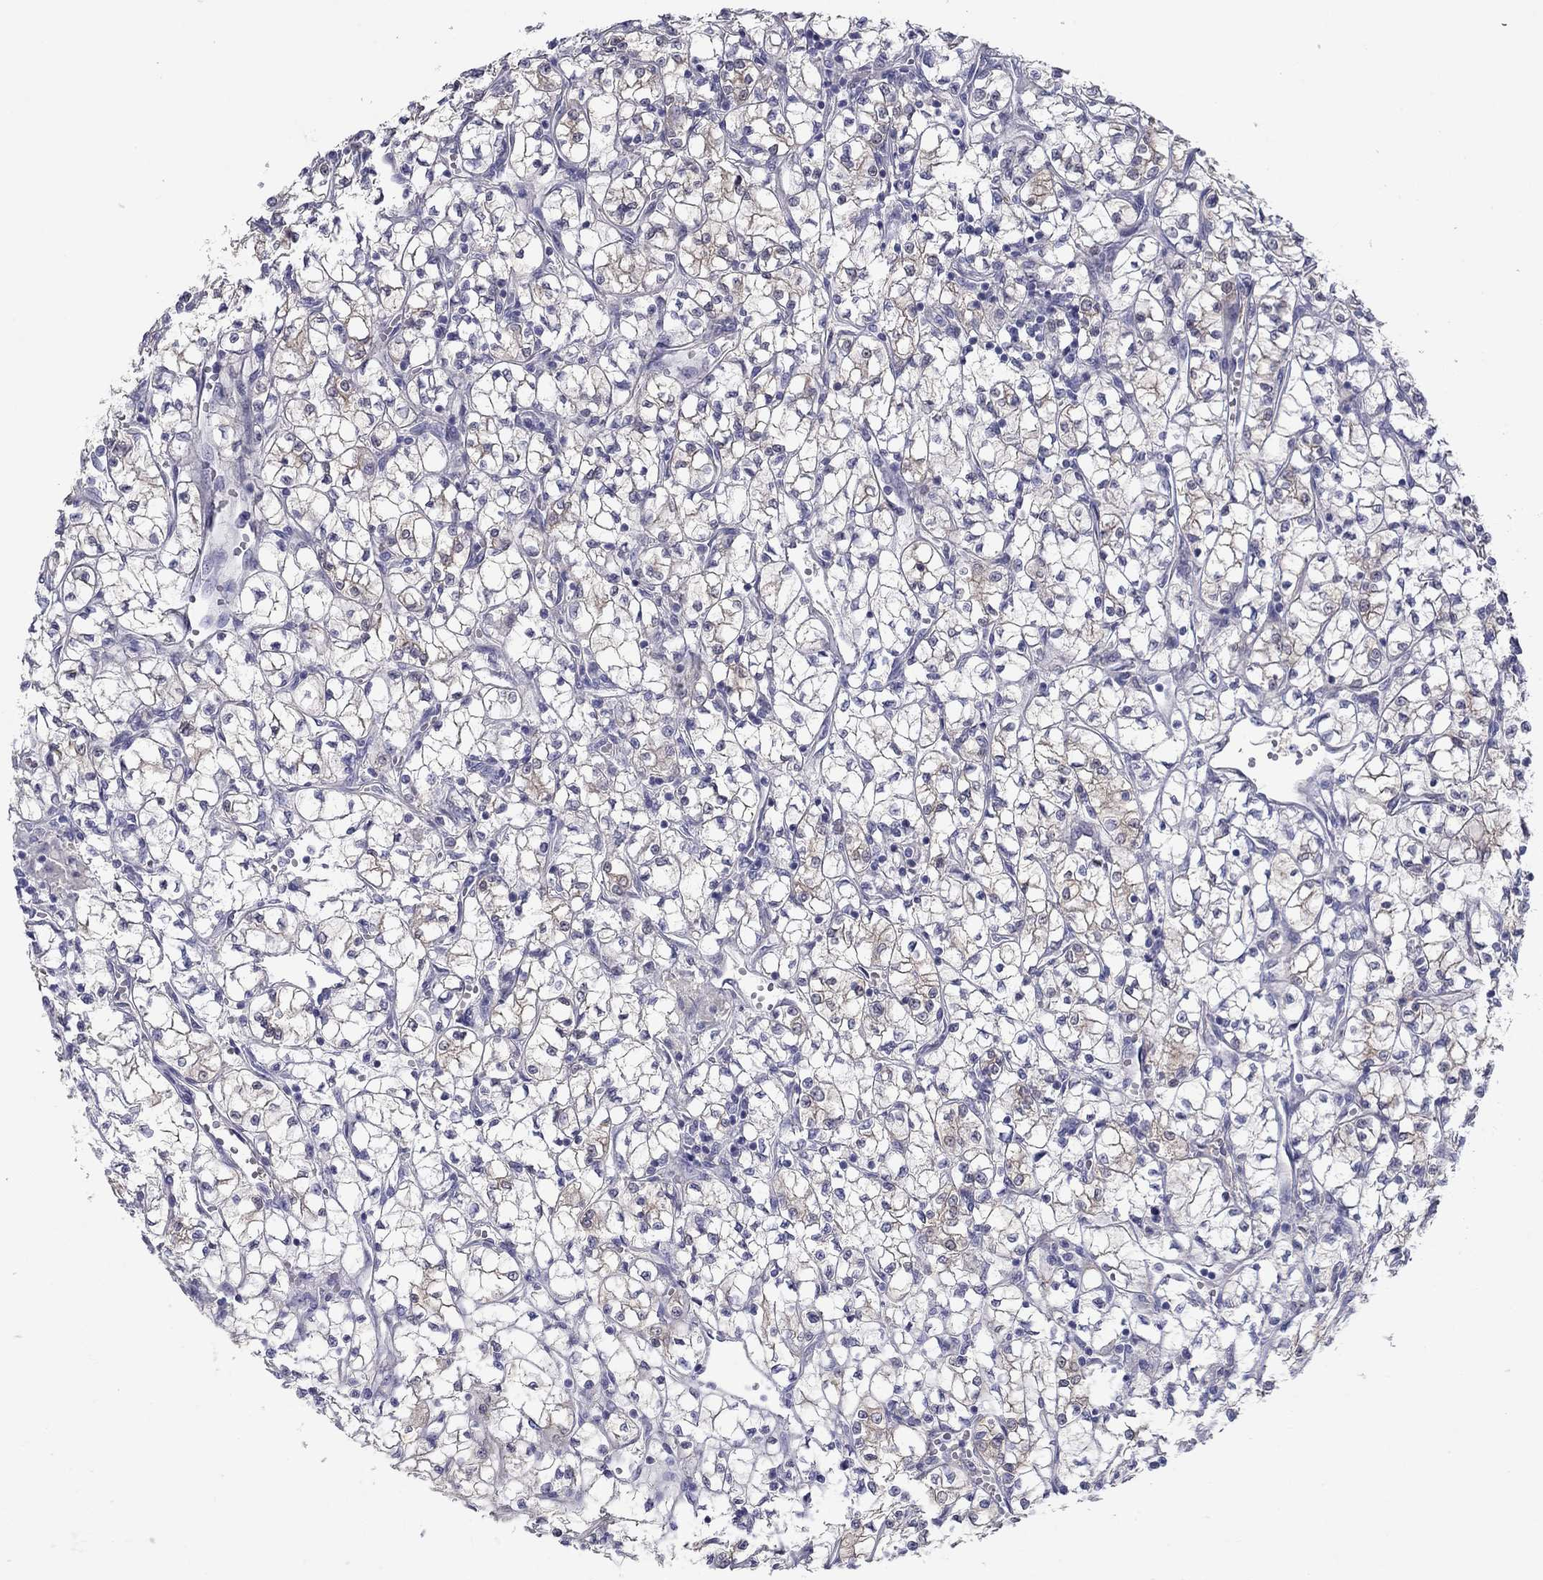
{"staining": {"intensity": "weak", "quantity": "<25%", "location": "cytoplasmic/membranous"}, "tissue": "renal cancer", "cell_type": "Tumor cells", "image_type": "cancer", "snomed": [{"axis": "morphology", "description": "Adenocarcinoma, NOS"}, {"axis": "topography", "description": "Kidney"}], "caption": "Tumor cells are negative for protein expression in human renal adenocarcinoma.", "gene": "PLS1", "patient": {"sex": "female", "age": 64}}